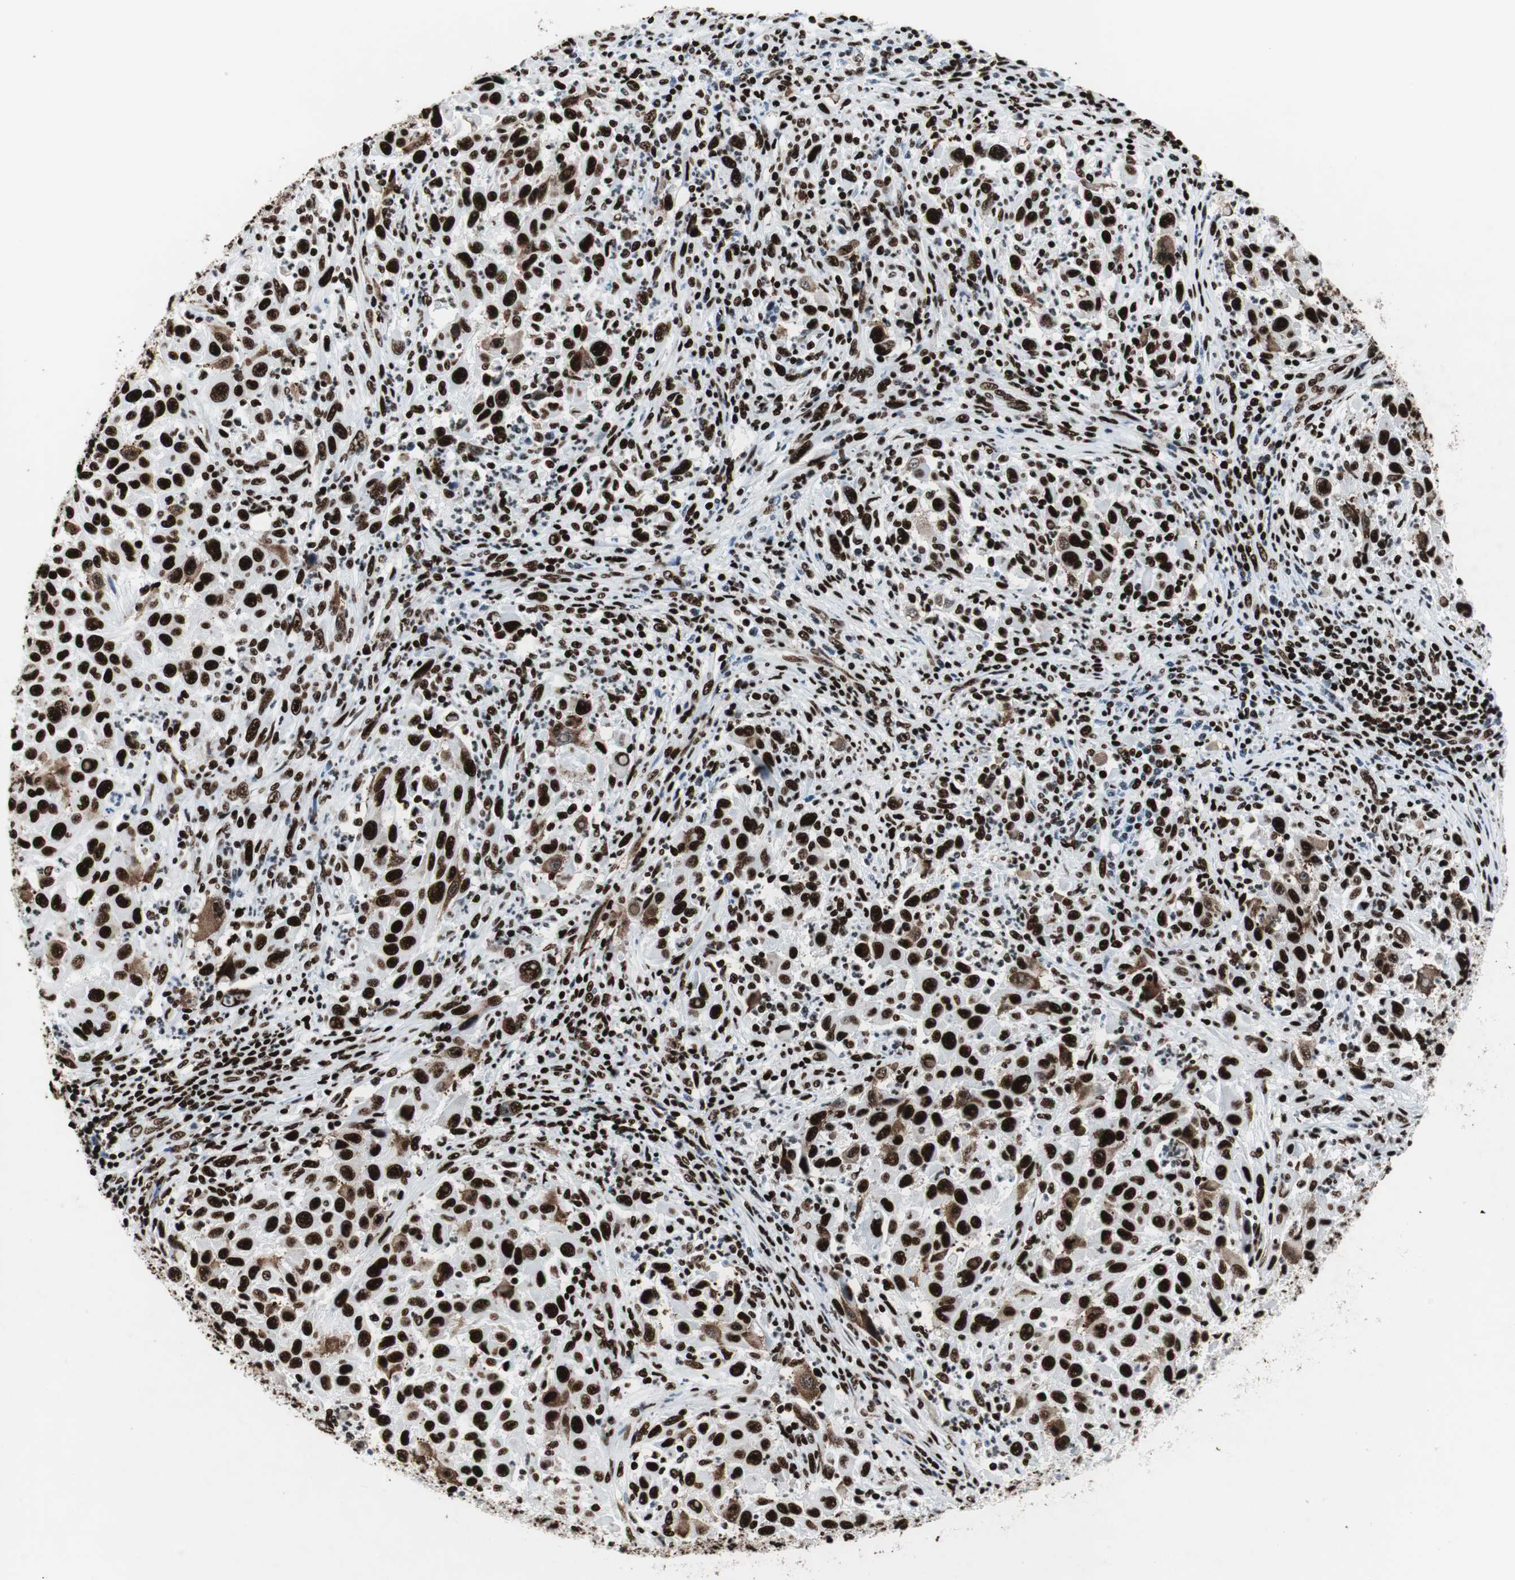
{"staining": {"intensity": "strong", "quantity": ">75%", "location": "nuclear"}, "tissue": "melanoma", "cell_type": "Tumor cells", "image_type": "cancer", "snomed": [{"axis": "morphology", "description": "Malignant melanoma, Metastatic site"}, {"axis": "topography", "description": "Lymph node"}], "caption": "This image reveals immunohistochemistry (IHC) staining of human melanoma, with high strong nuclear expression in about >75% of tumor cells.", "gene": "NCL", "patient": {"sex": "male", "age": 61}}